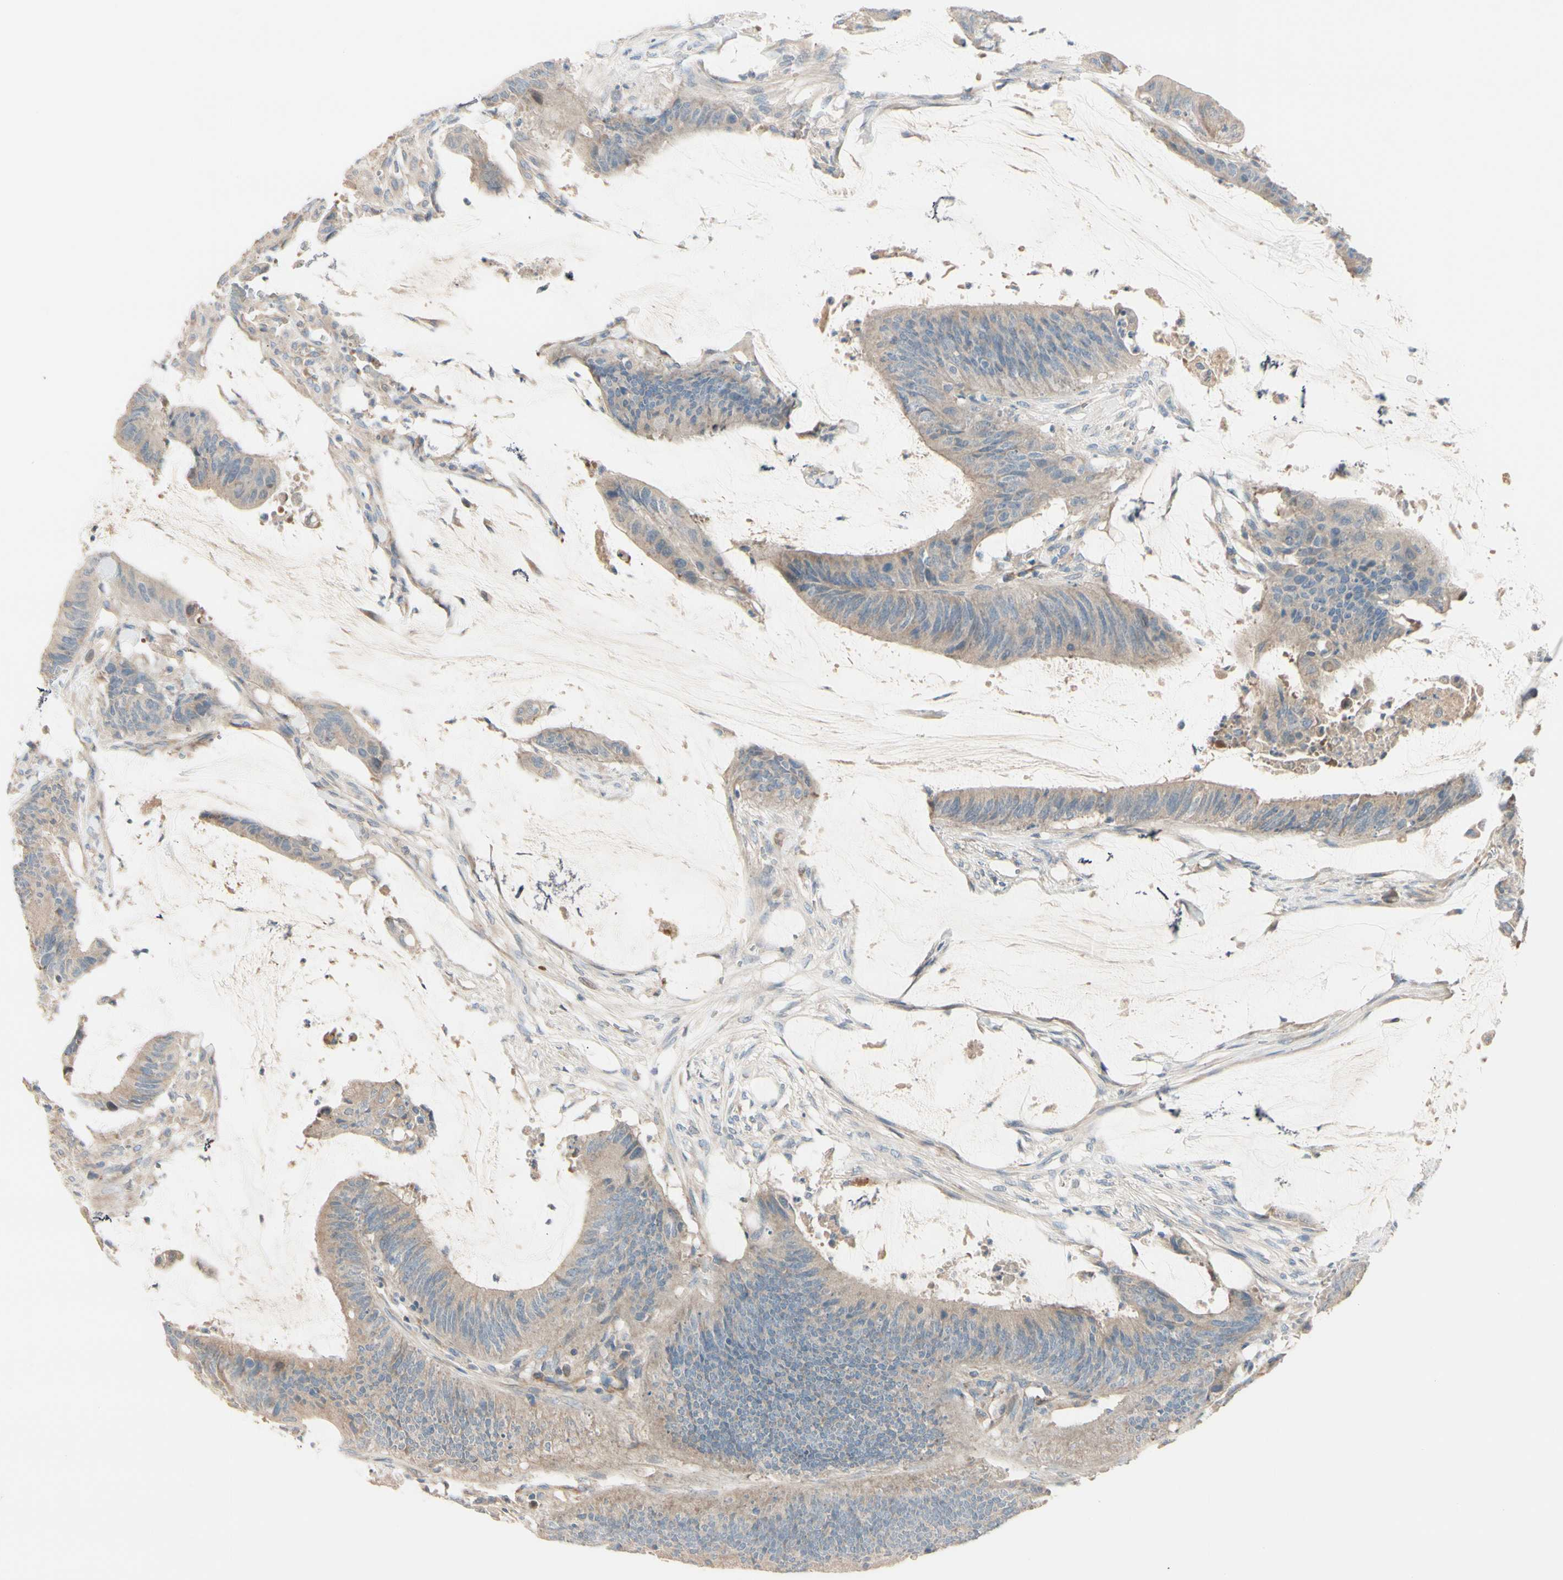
{"staining": {"intensity": "weak", "quantity": ">75%", "location": "cytoplasmic/membranous"}, "tissue": "colorectal cancer", "cell_type": "Tumor cells", "image_type": "cancer", "snomed": [{"axis": "morphology", "description": "Adenocarcinoma, NOS"}, {"axis": "topography", "description": "Rectum"}], "caption": "This micrograph demonstrates colorectal cancer (adenocarcinoma) stained with immunohistochemistry to label a protein in brown. The cytoplasmic/membranous of tumor cells show weak positivity for the protein. Nuclei are counter-stained blue.", "gene": "EPHA3", "patient": {"sex": "female", "age": 66}}